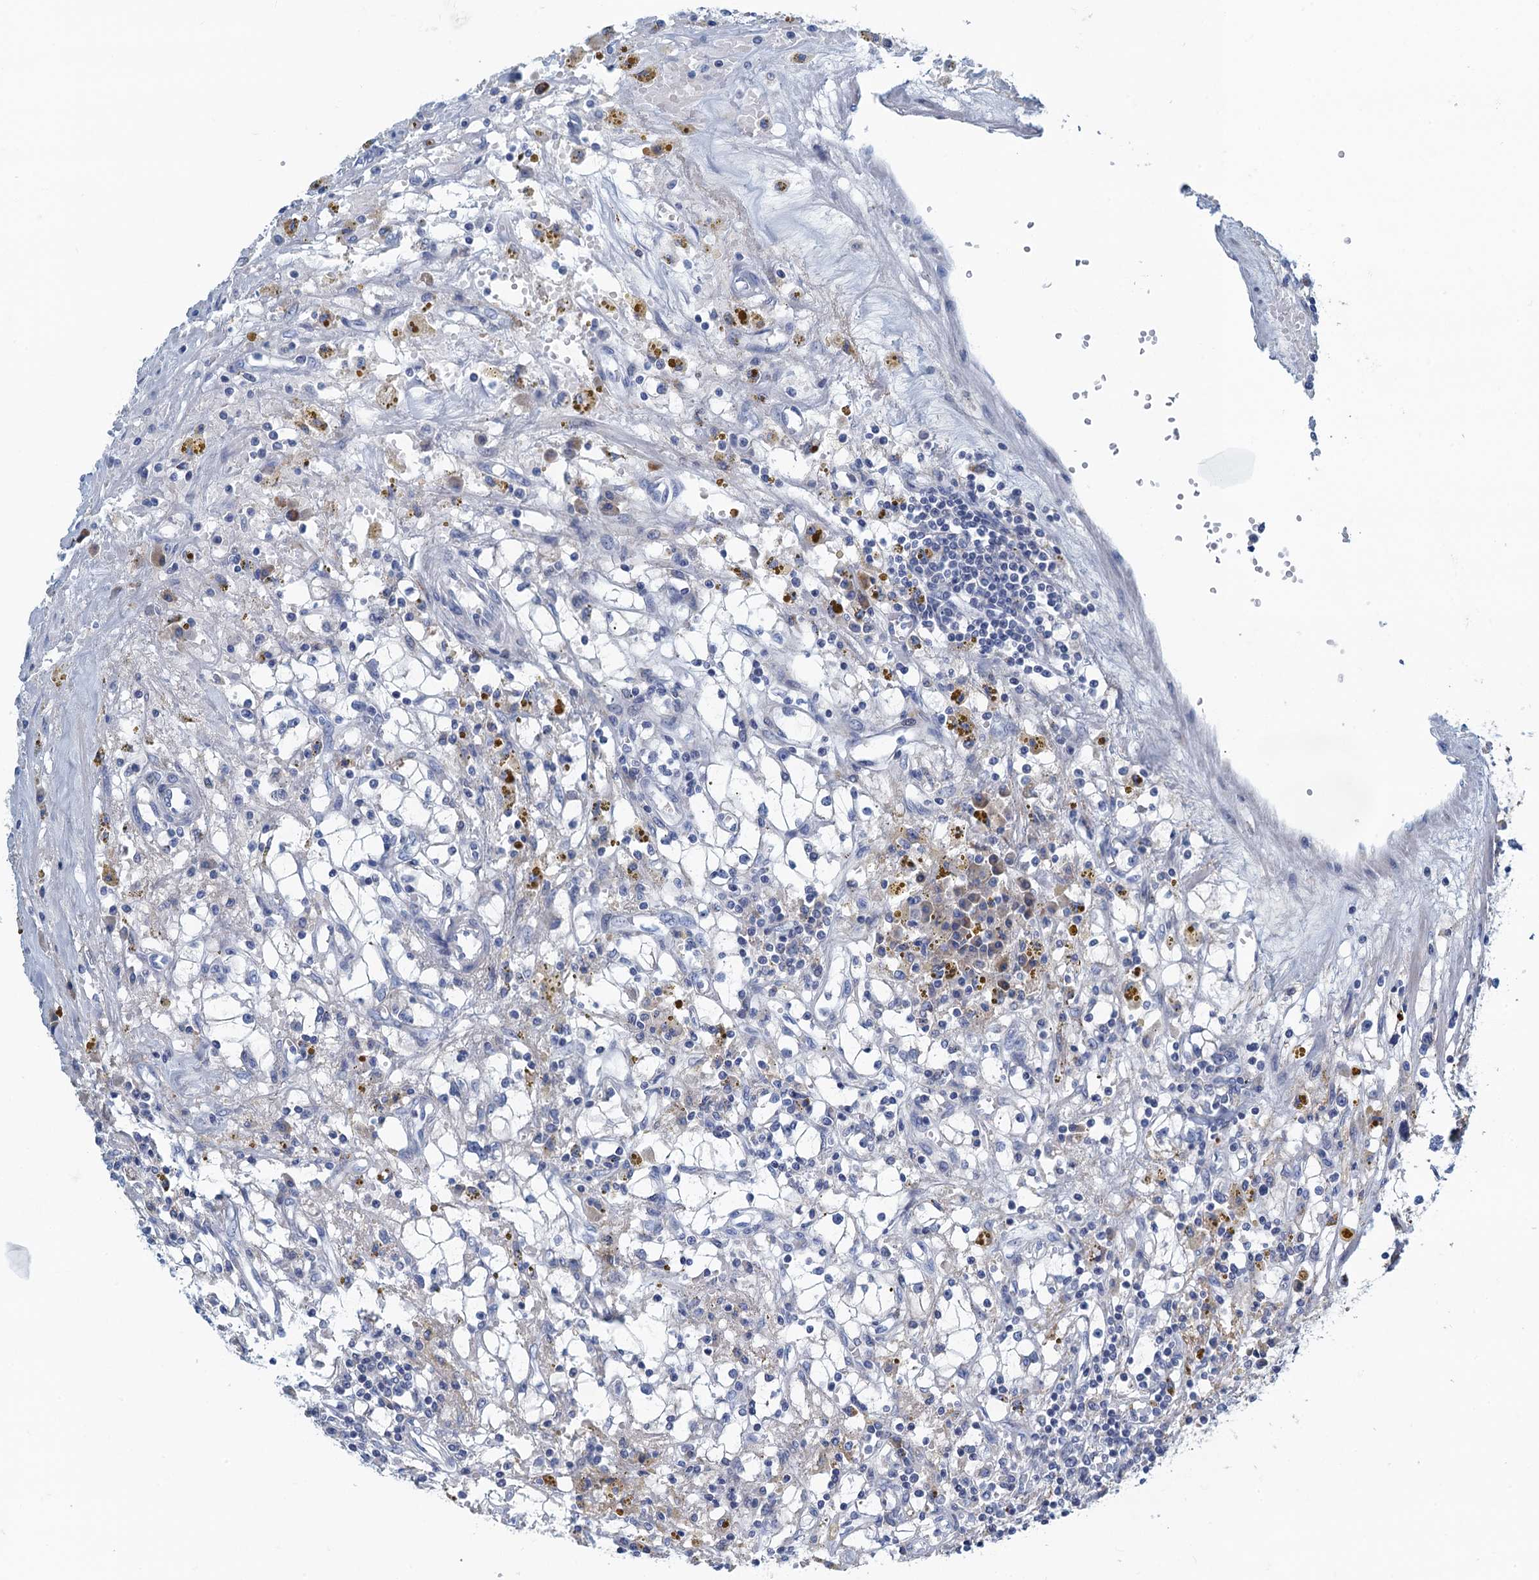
{"staining": {"intensity": "negative", "quantity": "none", "location": "none"}, "tissue": "renal cancer", "cell_type": "Tumor cells", "image_type": "cancer", "snomed": [{"axis": "morphology", "description": "Adenocarcinoma, NOS"}, {"axis": "topography", "description": "Kidney"}], "caption": "The immunohistochemistry micrograph has no significant positivity in tumor cells of renal cancer tissue.", "gene": "C10orf88", "patient": {"sex": "male", "age": 56}}